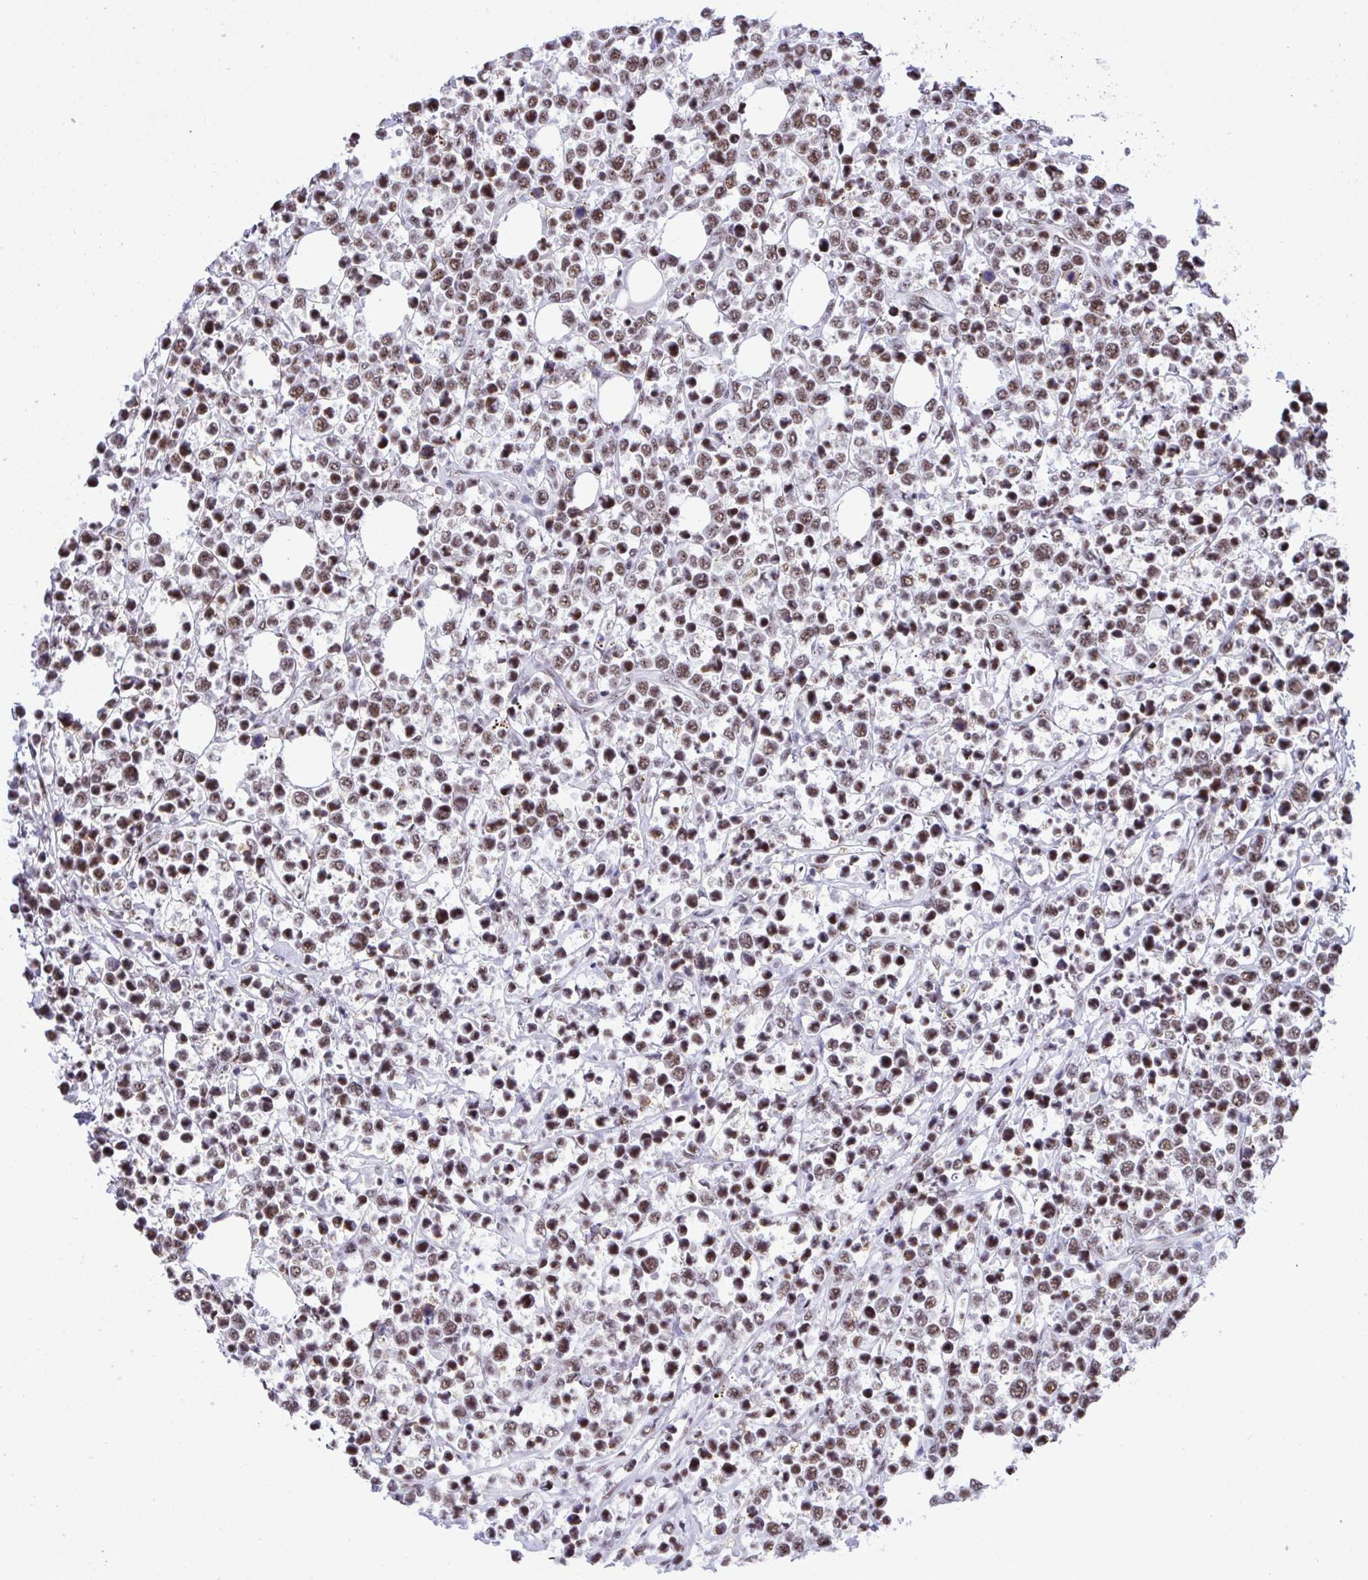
{"staining": {"intensity": "moderate", "quantity": ">75%", "location": "nuclear"}, "tissue": "lymphoma", "cell_type": "Tumor cells", "image_type": "cancer", "snomed": [{"axis": "morphology", "description": "Malignant lymphoma, non-Hodgkin's type, Low grade"}, {"axis": "topography", "description": "Lymph node"}], "caption": "Moderate nuclear staining is present in approximately >75% of tumor cells in lymphoma.", "gene": "PRPF19", "patient": {"sex": "male", "age": 60}}